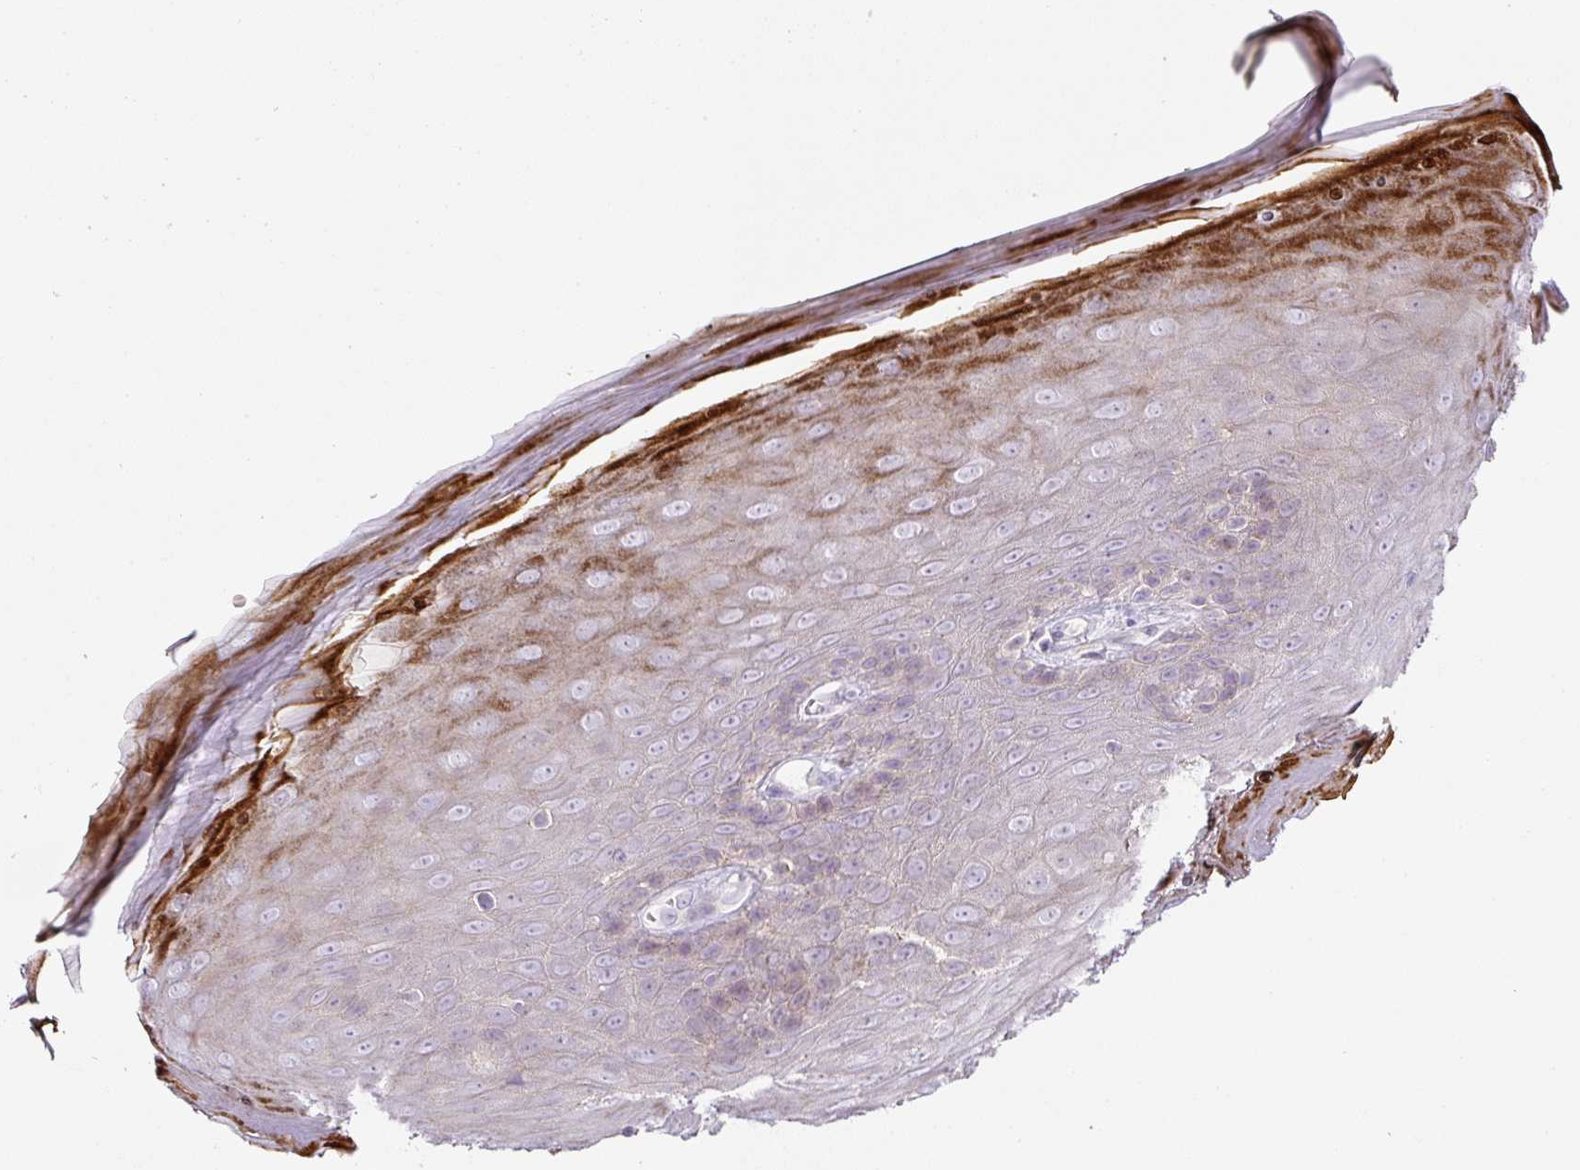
{"staining": {"intensity": "strong", "quantity": "<25%", "location": "cytoplasmic/membranous"}, "tissue": "skin", "cell_type": "Epidermal cells", "image_type": "normal", "snomed": [{"axis": "morphology", "description": "Normal tissue, NOS"}, {"axis": "topography", "description": "Anal"}, {"axis": "topography", "description": "Peripheral nerve tissue"}], "caption": "IHC micrograph of benign skin stained for a protein (brown), which exhibits medium levels of strong cytoplasmic/membranous expression in approximately <25% of epidermal cells.", "gene": "PRM1", "patient": {"sex": "male", "age": 53}}